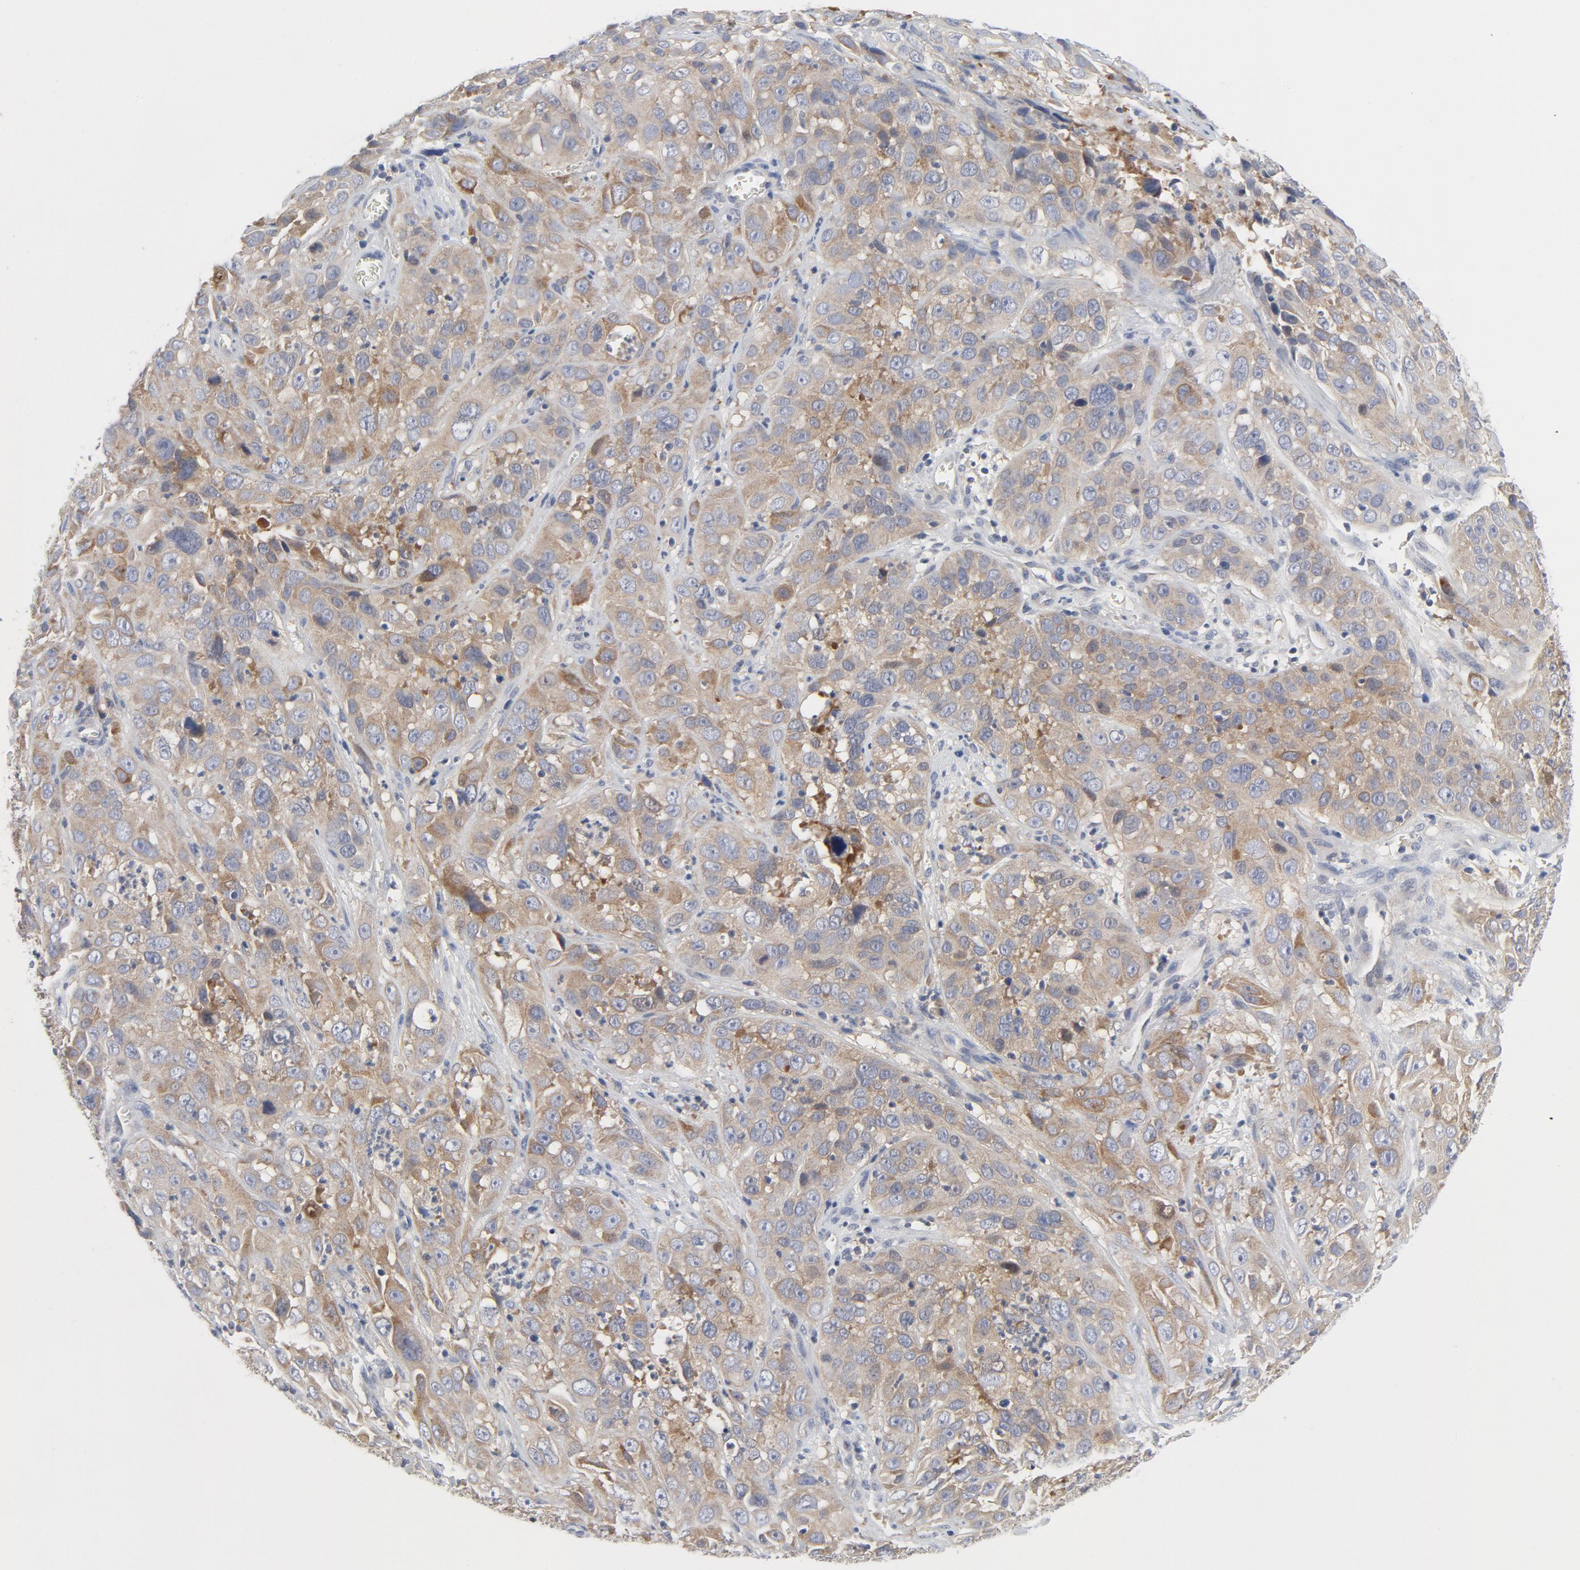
{"staining": {"intensity": "moderate", "quantity": ">75%", "location": "cytoplasmic/membranous"}, "tissue": "cervical cancer", "cell_type": "Tumor cells", "image_type": "cancer", "snomed": [{"axis": "morphology", "description": "Squamous cell carcinoma, NOS"}, {"axis": "topography", "description": "Cervix"}], "caption": "An immunohistochemistry histopathology image of neoplastic tissue is shown. Protein staining in brown labels moderate cytoplasmic/membranous positivity in cervical cancer within tumor cells. The protein of interest is shown in brown color, while the nuclei are stained blue.", "gene": "BAD", "patient": {"sex": "female", "age": 32}}